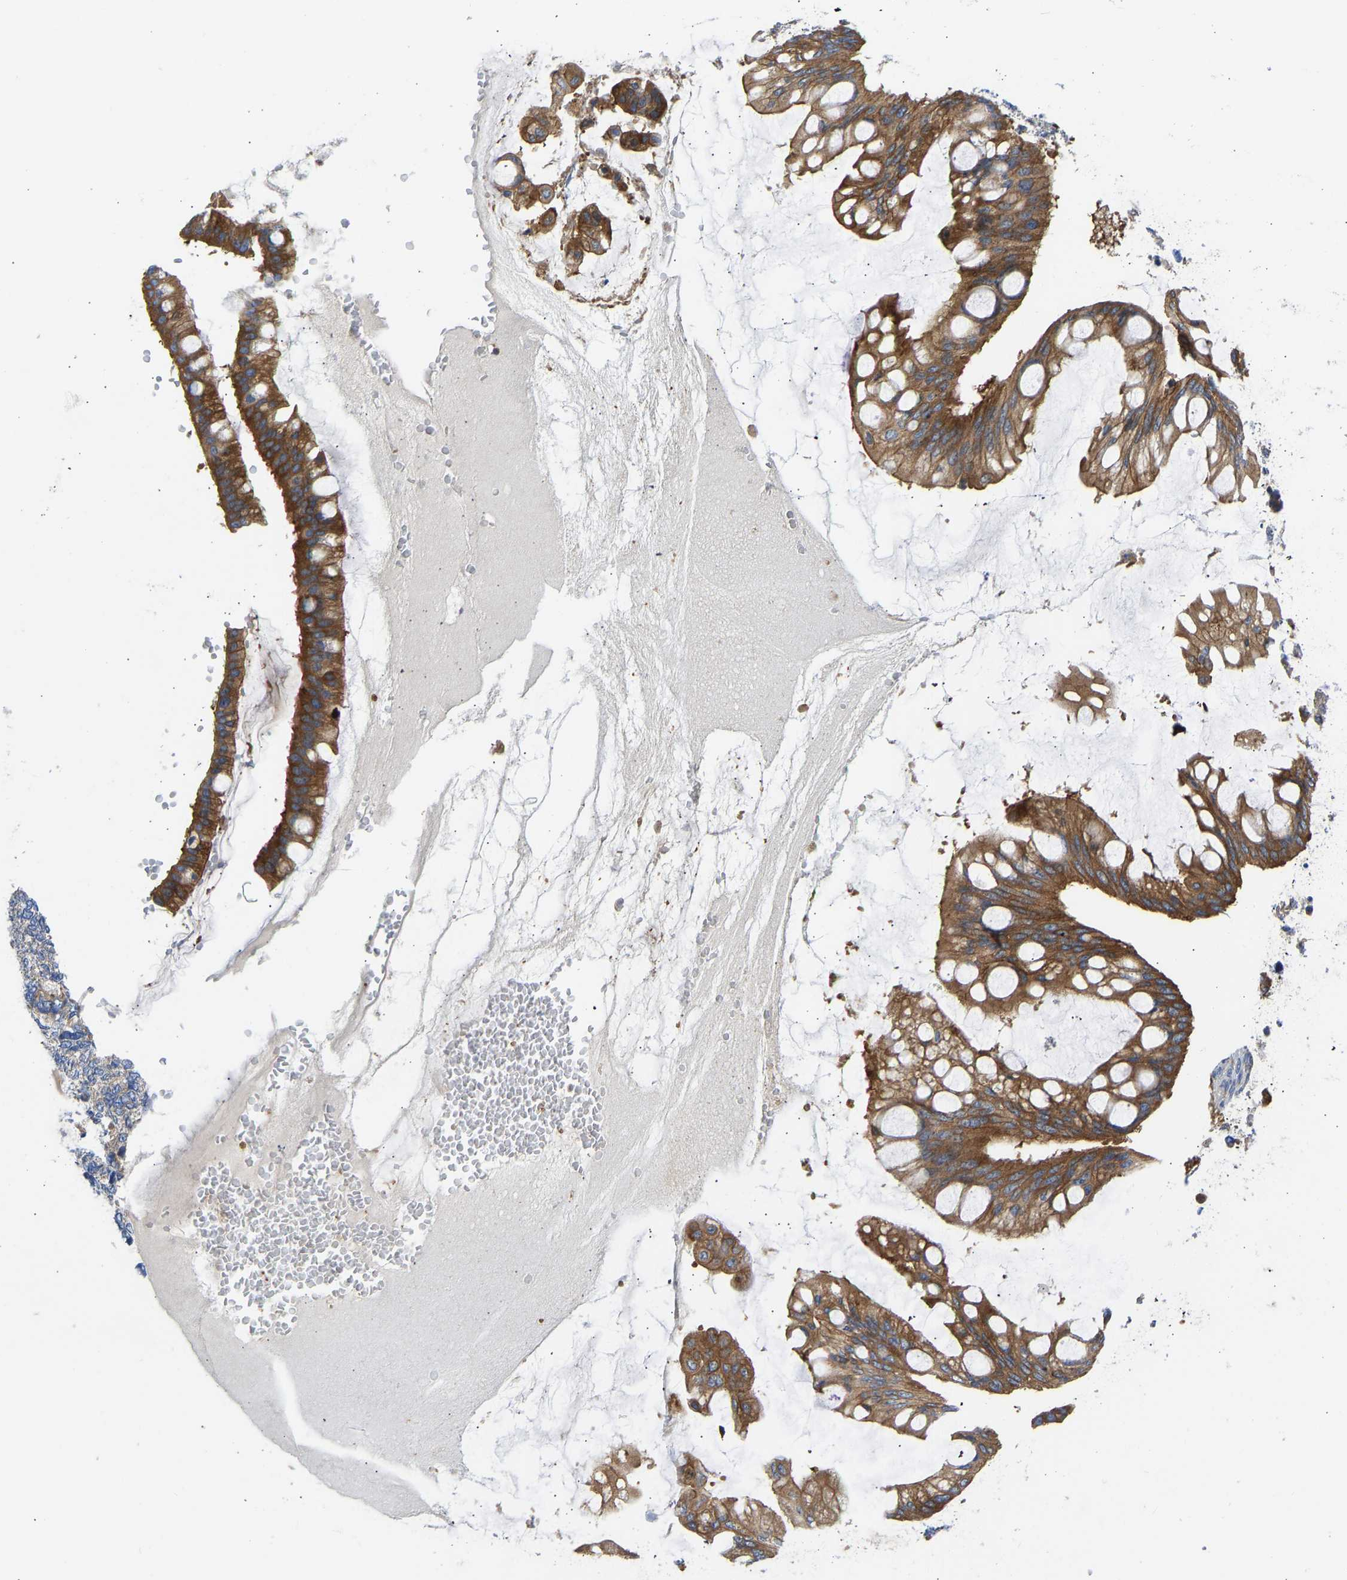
{"staining": {"intensity": "strong", "quantity": ">75%", "location": "cytoplasmic/membranous"}, "tissue": "ovarian cancer", "cell_type": "Tumor cells", "image_type": "cancer", "snomed": [{"axis": "morphology", "description": "Cystadenocarcinoma, mucinous, NOS"}, {"axis": "topography", "description": "Ovary"}], "caption": "Immunohistochemical staining of human mucinous cystadenocarcinoma (ovarian) exhibits strong cytoplasmic/membranous protein positivity in about >75% of tumor cells.", "gene": "MYO1C", "patient": {"sex": "female", "age": 73}}